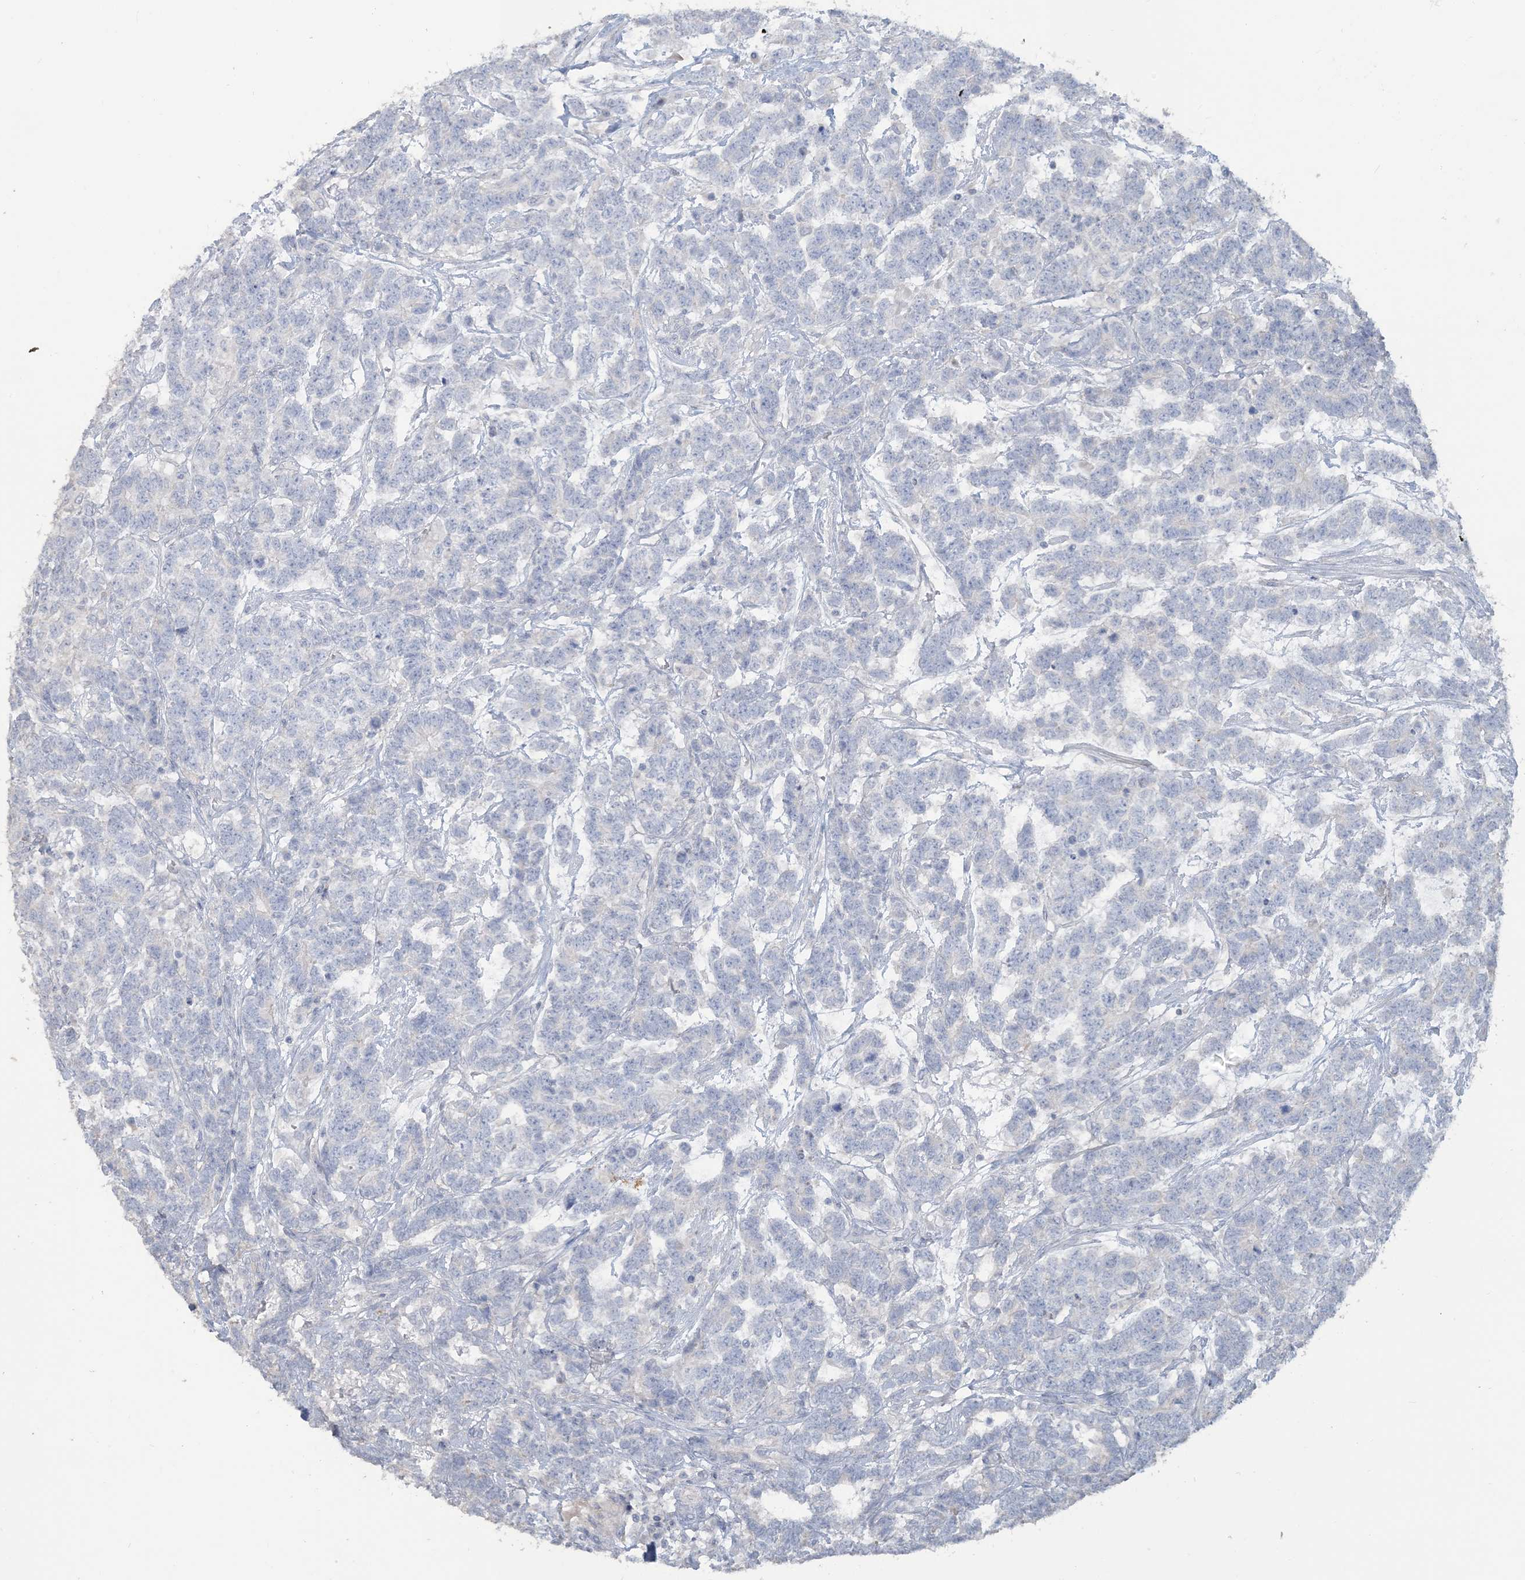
{"staining": {"intensity": "negative", "quantity": "none", "location": "none"}, "tissue": "testis cancer", "cell_type": "Tumor cells", "image_type": "cancer", "snomed": [{"axis": "morphology", "description": "Carcinoma, Embryonal, NOS"}, {"axis": "topography", "description": "Testis"}], "caption": "Image shows no protein expression in tumor cells of testis cancer (embryonal carcinoma) tissue. Nuclei are stained in blue.", "gene": "NPHS2", "patient": {"sex": "male", "age": 26}}